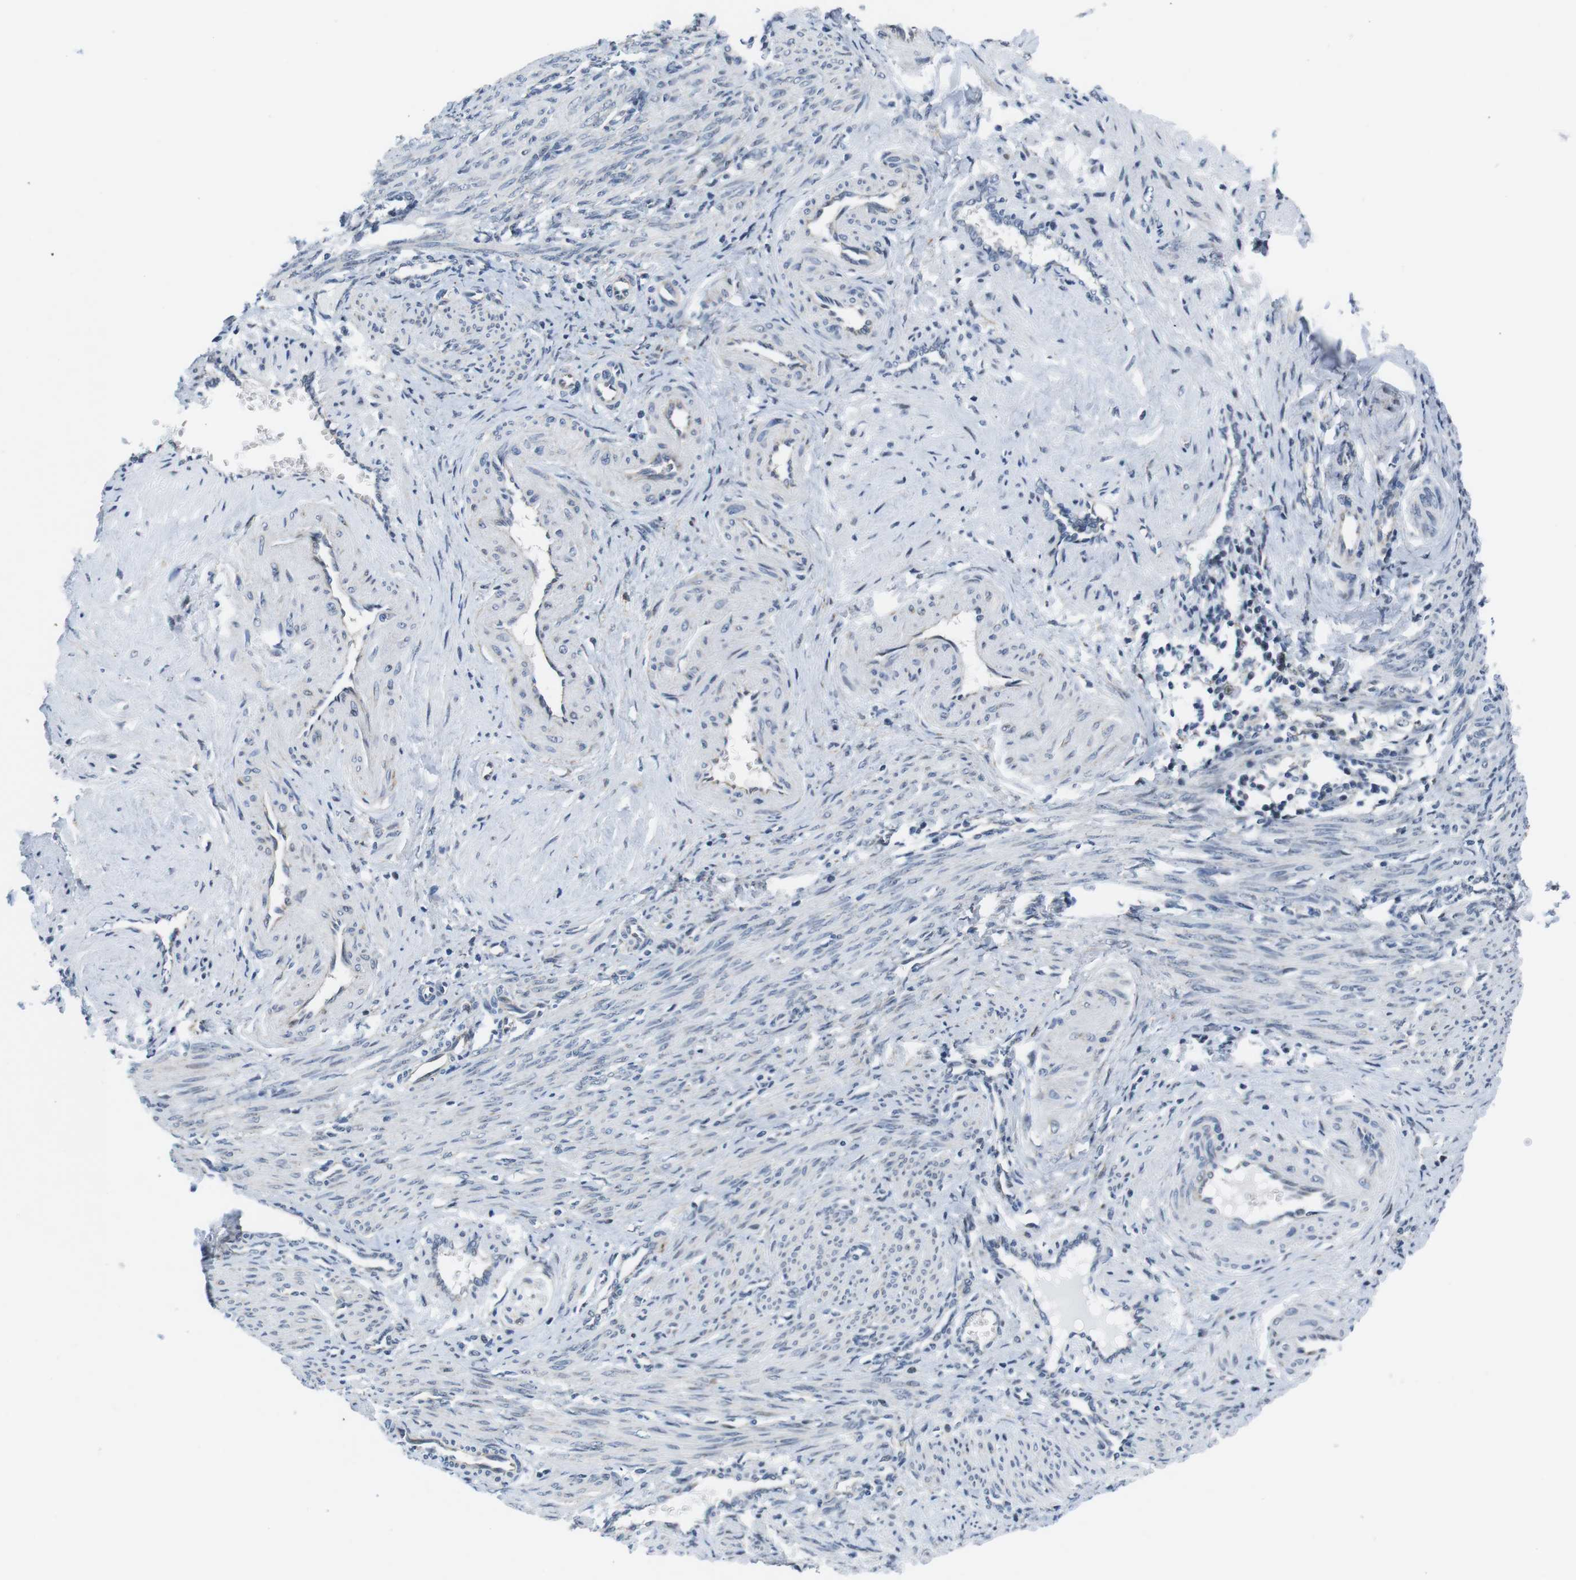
{"staining": {"intensity": "negative", "quantity": "none", "location": "none"}, "tissue": "smooth muscle", "cell_type": "Smooth muscle cells", "image_type": "normal", "snomed": [{"axis": "morphology", "description": "Normal tissue, NOS"}, {"axis": "topography", "description": "Endometrium"}], "caption": "Protein analysis of unremarkable smooth muscle demonstrates no significant positivity in smooth muscle cells. (Immunohistochemistry (ihc), brightfield microscopy, high magnification).", "gene": "MLH1", "patient": {"sex": "female", "age": 33}}